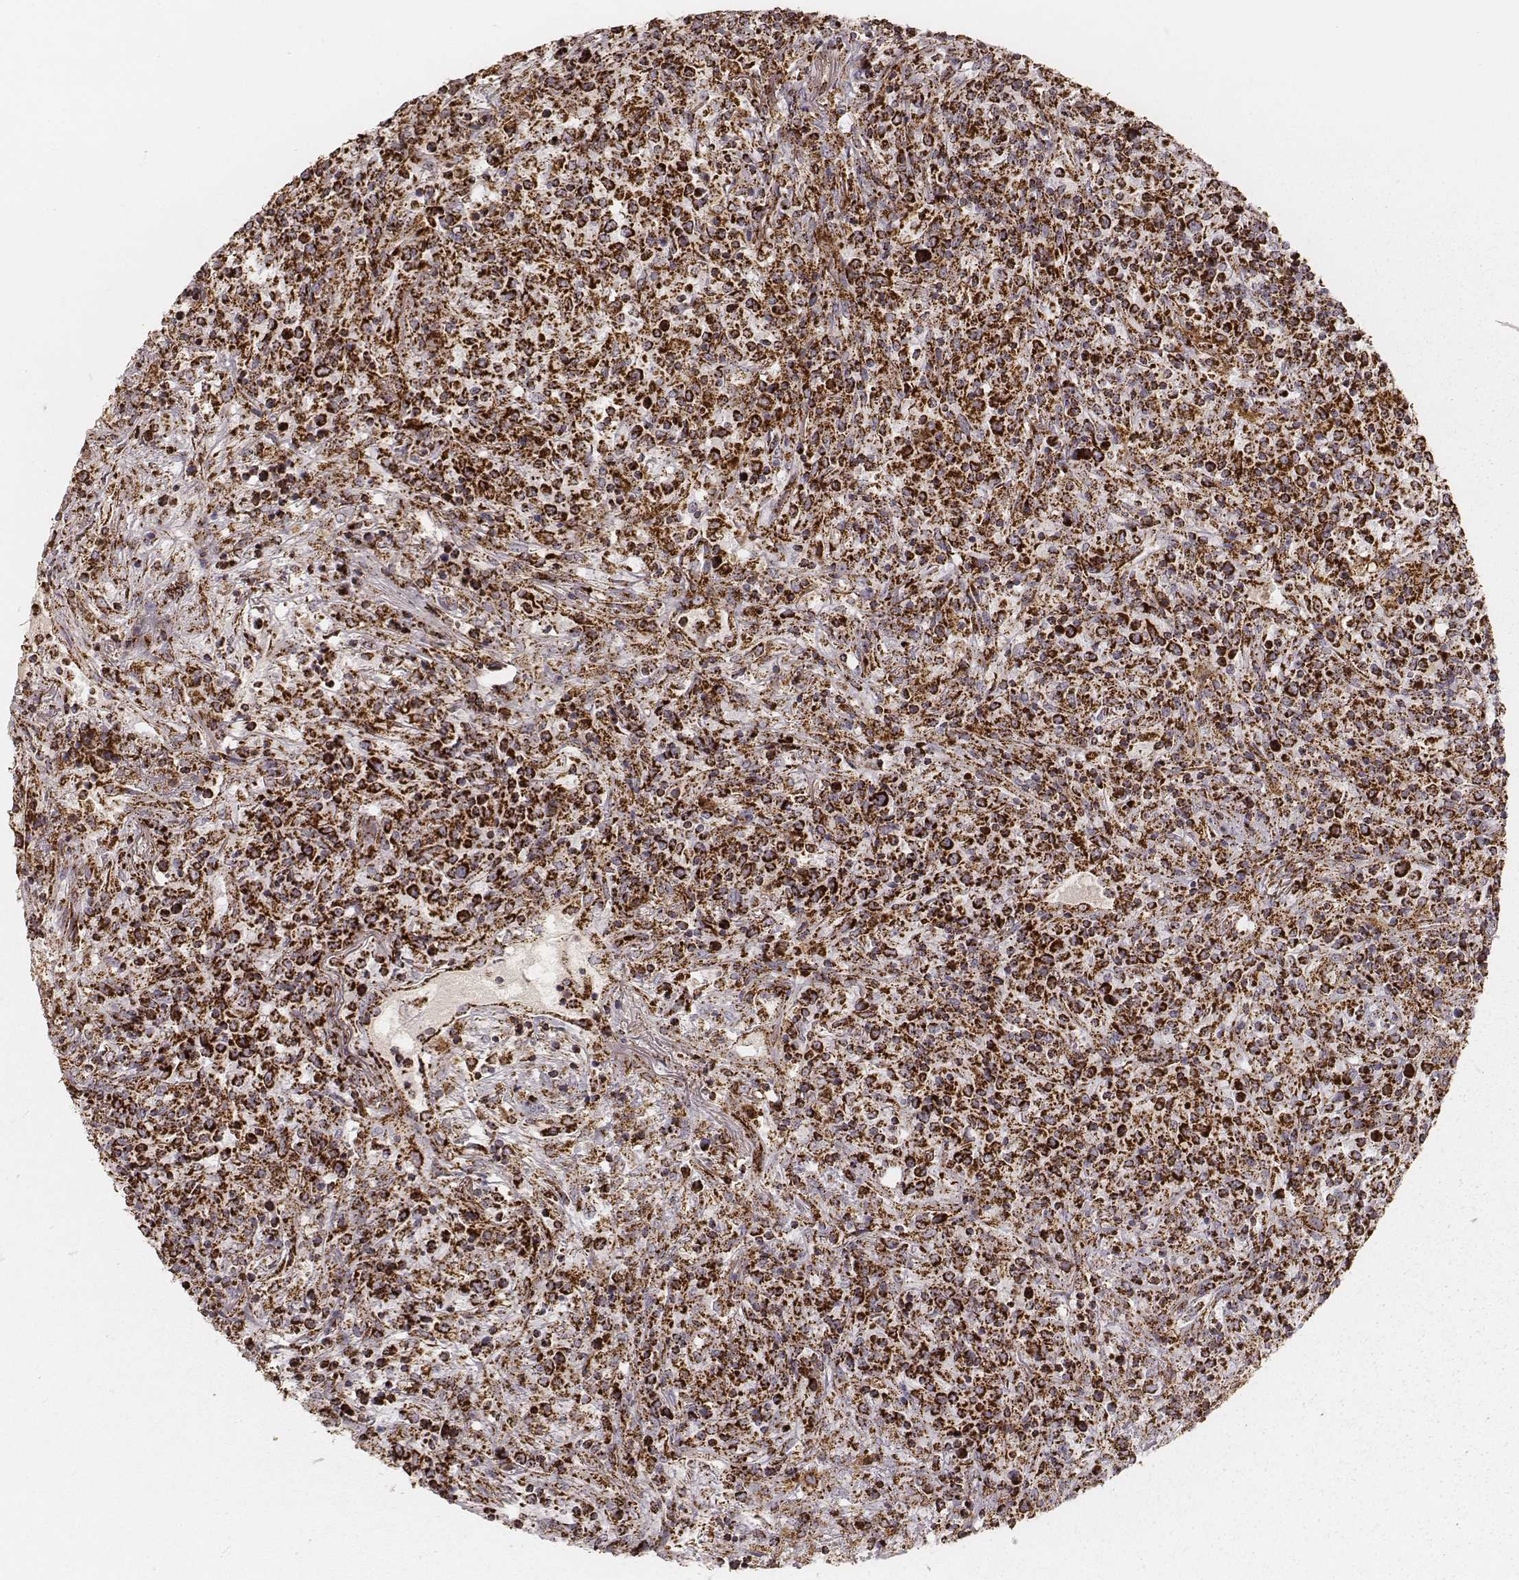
{"staining": {"intensity": "strong", "quantity": ">75%", "location": "cytoplasmic/membranous"}, "tissue": "lymphoma", "cell_type": "Tumor cells", "image_type": "cancer", "snomed": [{"axis": "morphology", "description": "Malignant lymphoma, non-Hodgkin's type, High grade"}, {"axis": "topography", "description": "Lung"}], "caption": "A brown stain labels strong cytoplasmic/membranous expression of a protein in human malignant lymphoma, non-Hodgkin's type (high-grade) tumor cells.", "gene": "CS", "patient": {"sex": "male", "age": 79}}